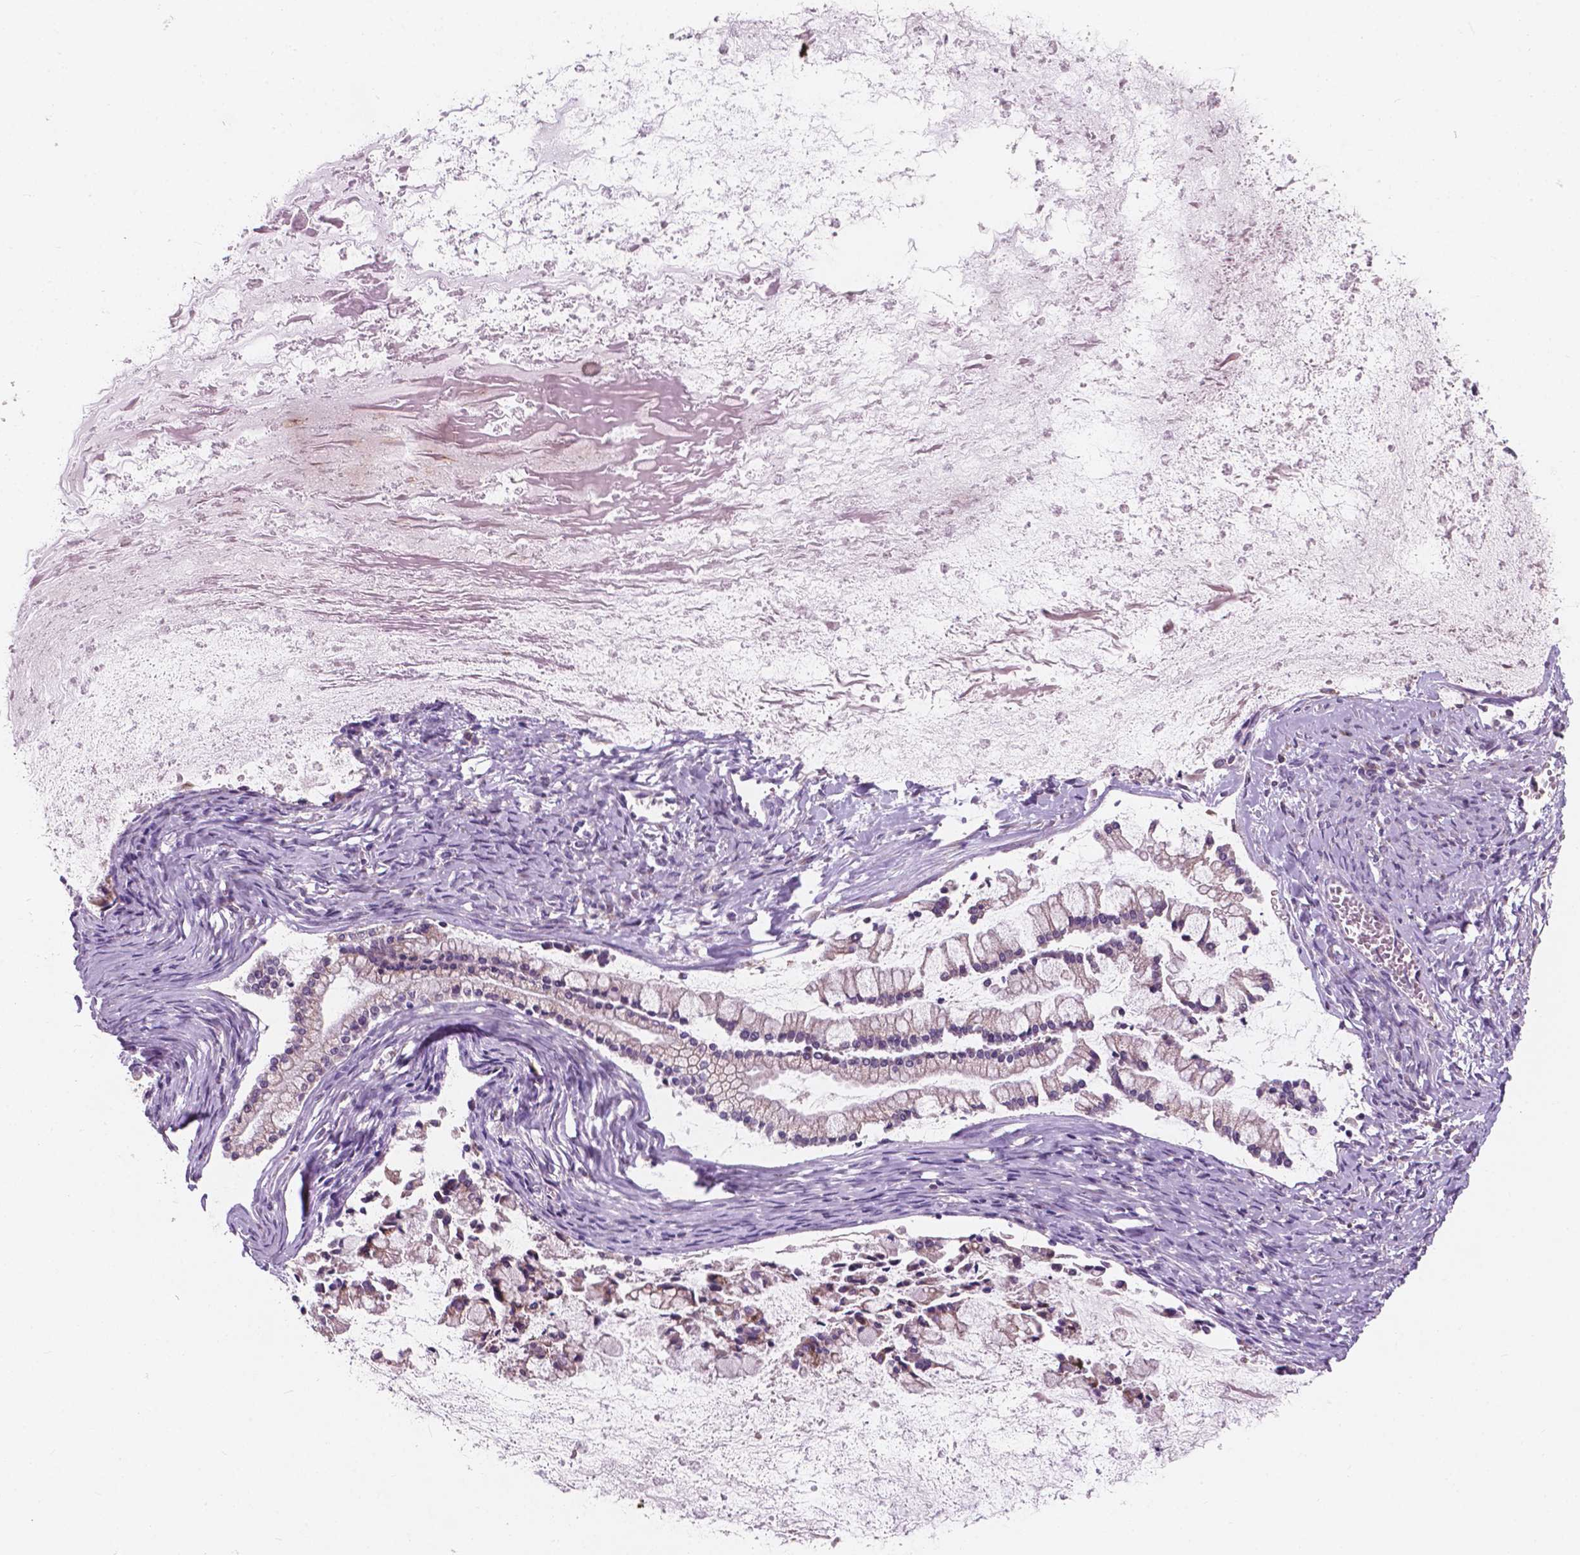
{"staining": {"intensity": "negative", "quantity": "none", "location": "none"}, "tissue": "ovarian cancer", "cell_type": "Tumor cells", "image_type": "cancer", "snomed": [{"axis": "morphology", "description": "Cystadenocarcinoma, mucinous, NOS"}, {"axis": "topography", "description": "Ovary"}], "caption": "Photomicrograph shows no significant protein expression in tumor cells of mucinous cystadenocarcinoma (ovarian).", "gene": "IREB2", "patient": {"sex": "female", "age": 67}}